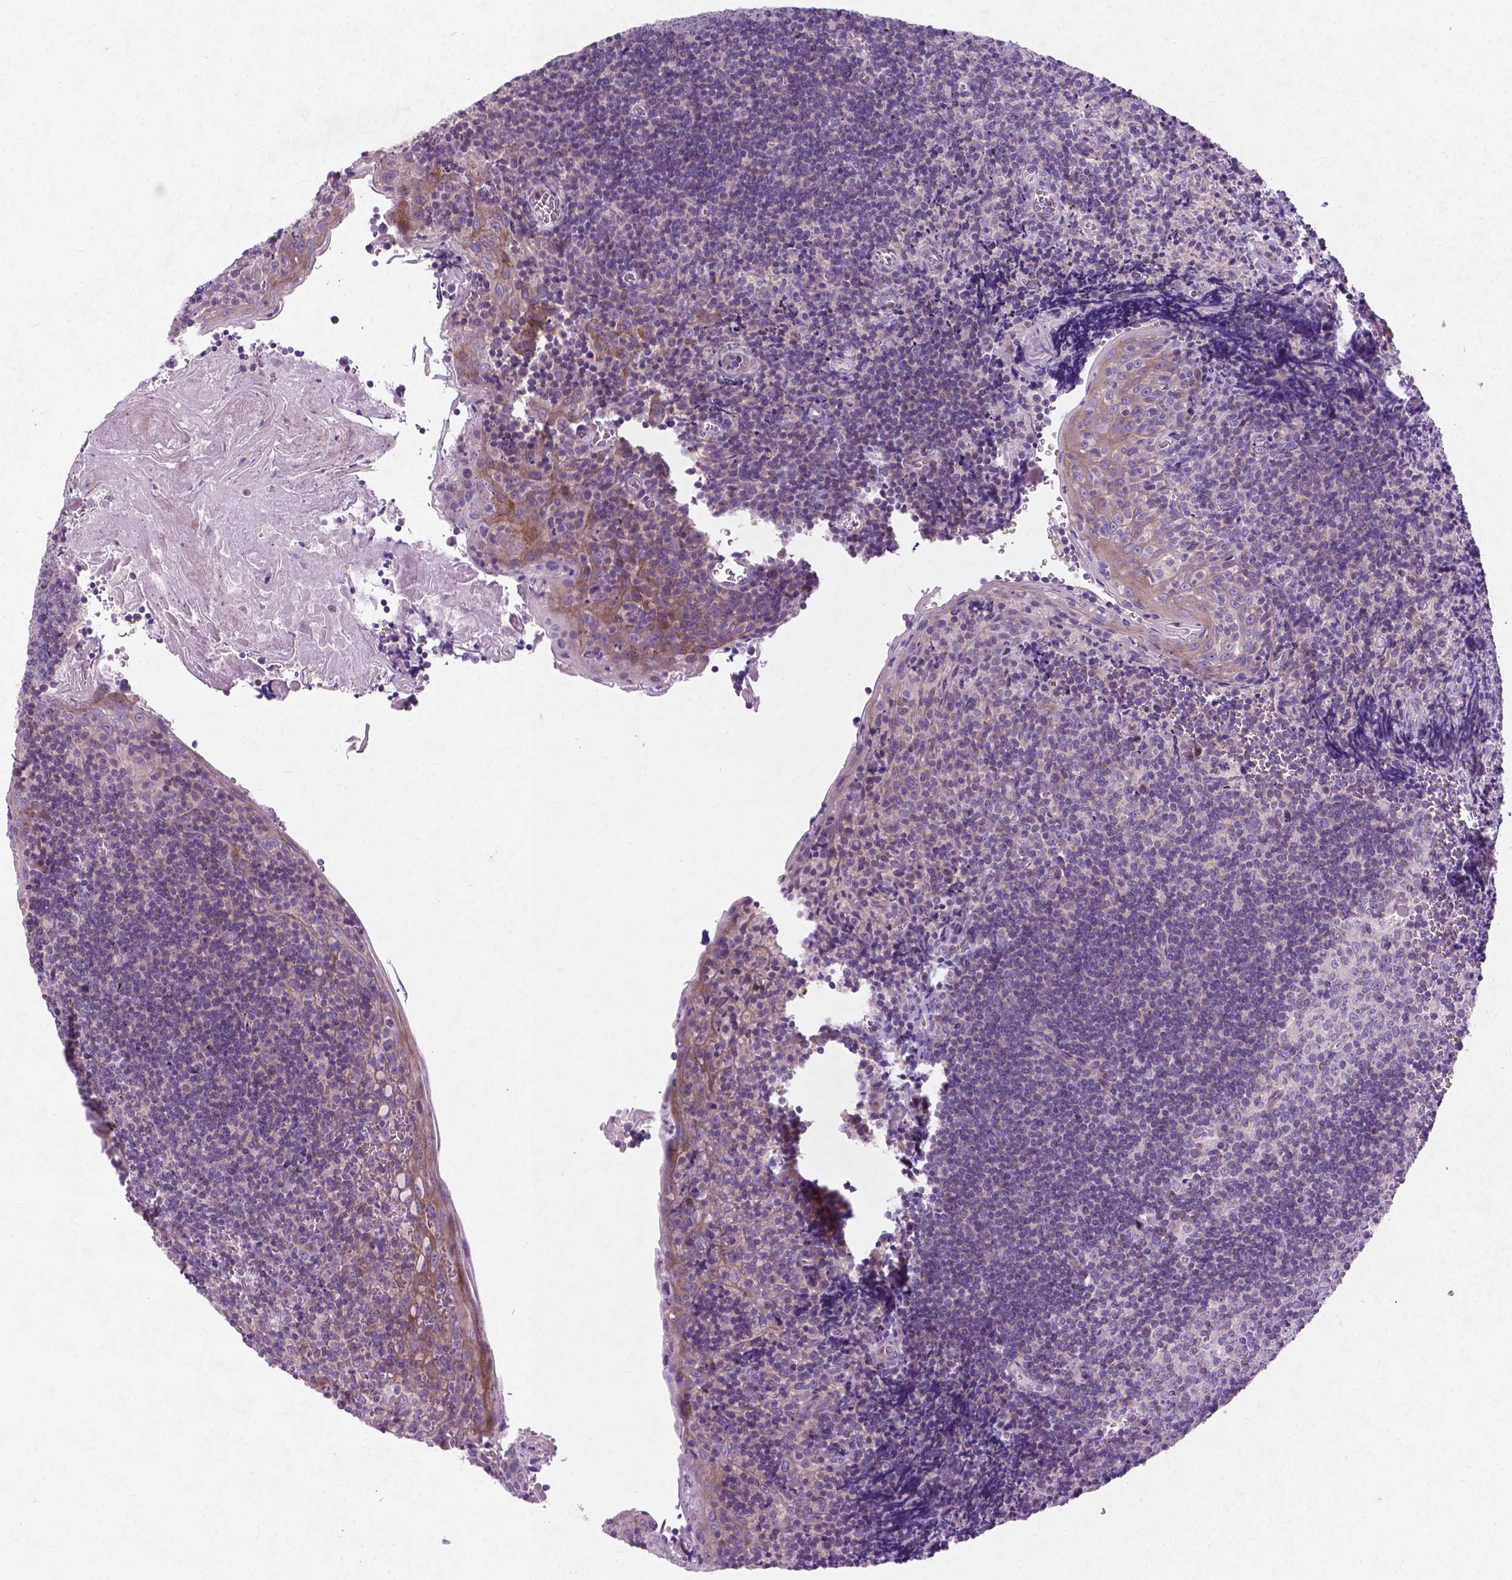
{"staining": {"intensity": "negative", "quantity": "none", "location": "none"}, "tissue": "tonsil", "cell_type": "Germinal center cells", "image_type": "normal", "snomed": [{"axis": "morphology", "description": "Normal tissue, NOS"}, {"axis": "morphology", "description": "Inflammation, NOS"}, {"axis": "topography", "description": "Tonsil"}], "caption": "This is a histopathology image of IHC staining of benign tonsil, which shows no staining in germinal center cells.", "gene": "ATG4D", "patient": {"sex": "female", "age": 31}}